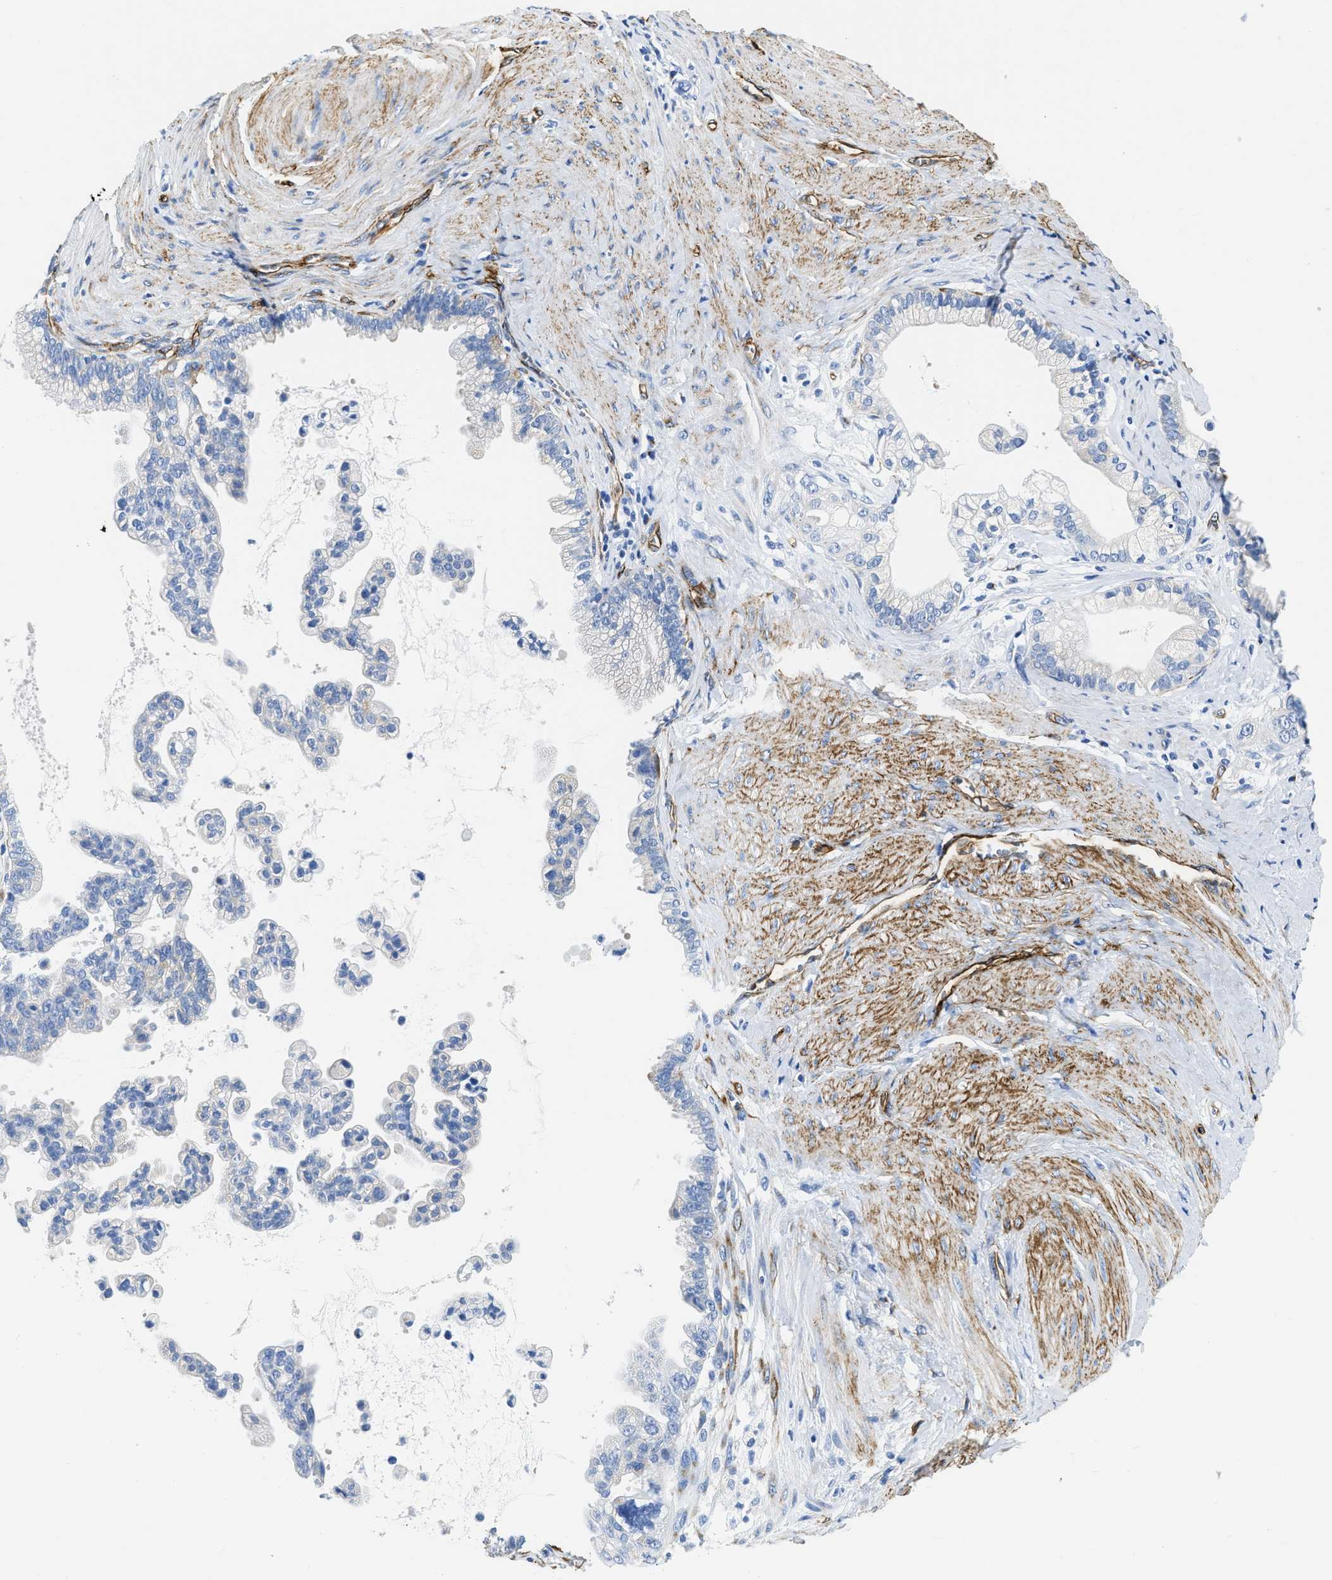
{"staining": {"intensity": "negative", "quantity": "none", "location": "none"}, "tissue": "pancreatic cancer", "cell_type": "Tumor cells", "image_type": "cancer", "snomed": [{"axis": "morphology", "description": "Adenocarcinoma, NOS"}, {"axis": "topography", "description": "Pancreas"}], "caption": "Tumor cells are negative for brown protein staining in pancreatic cancer (adenocarcinoma).", "gene": "TVP23B", "patient": {"sex": "male", "age": 69}}